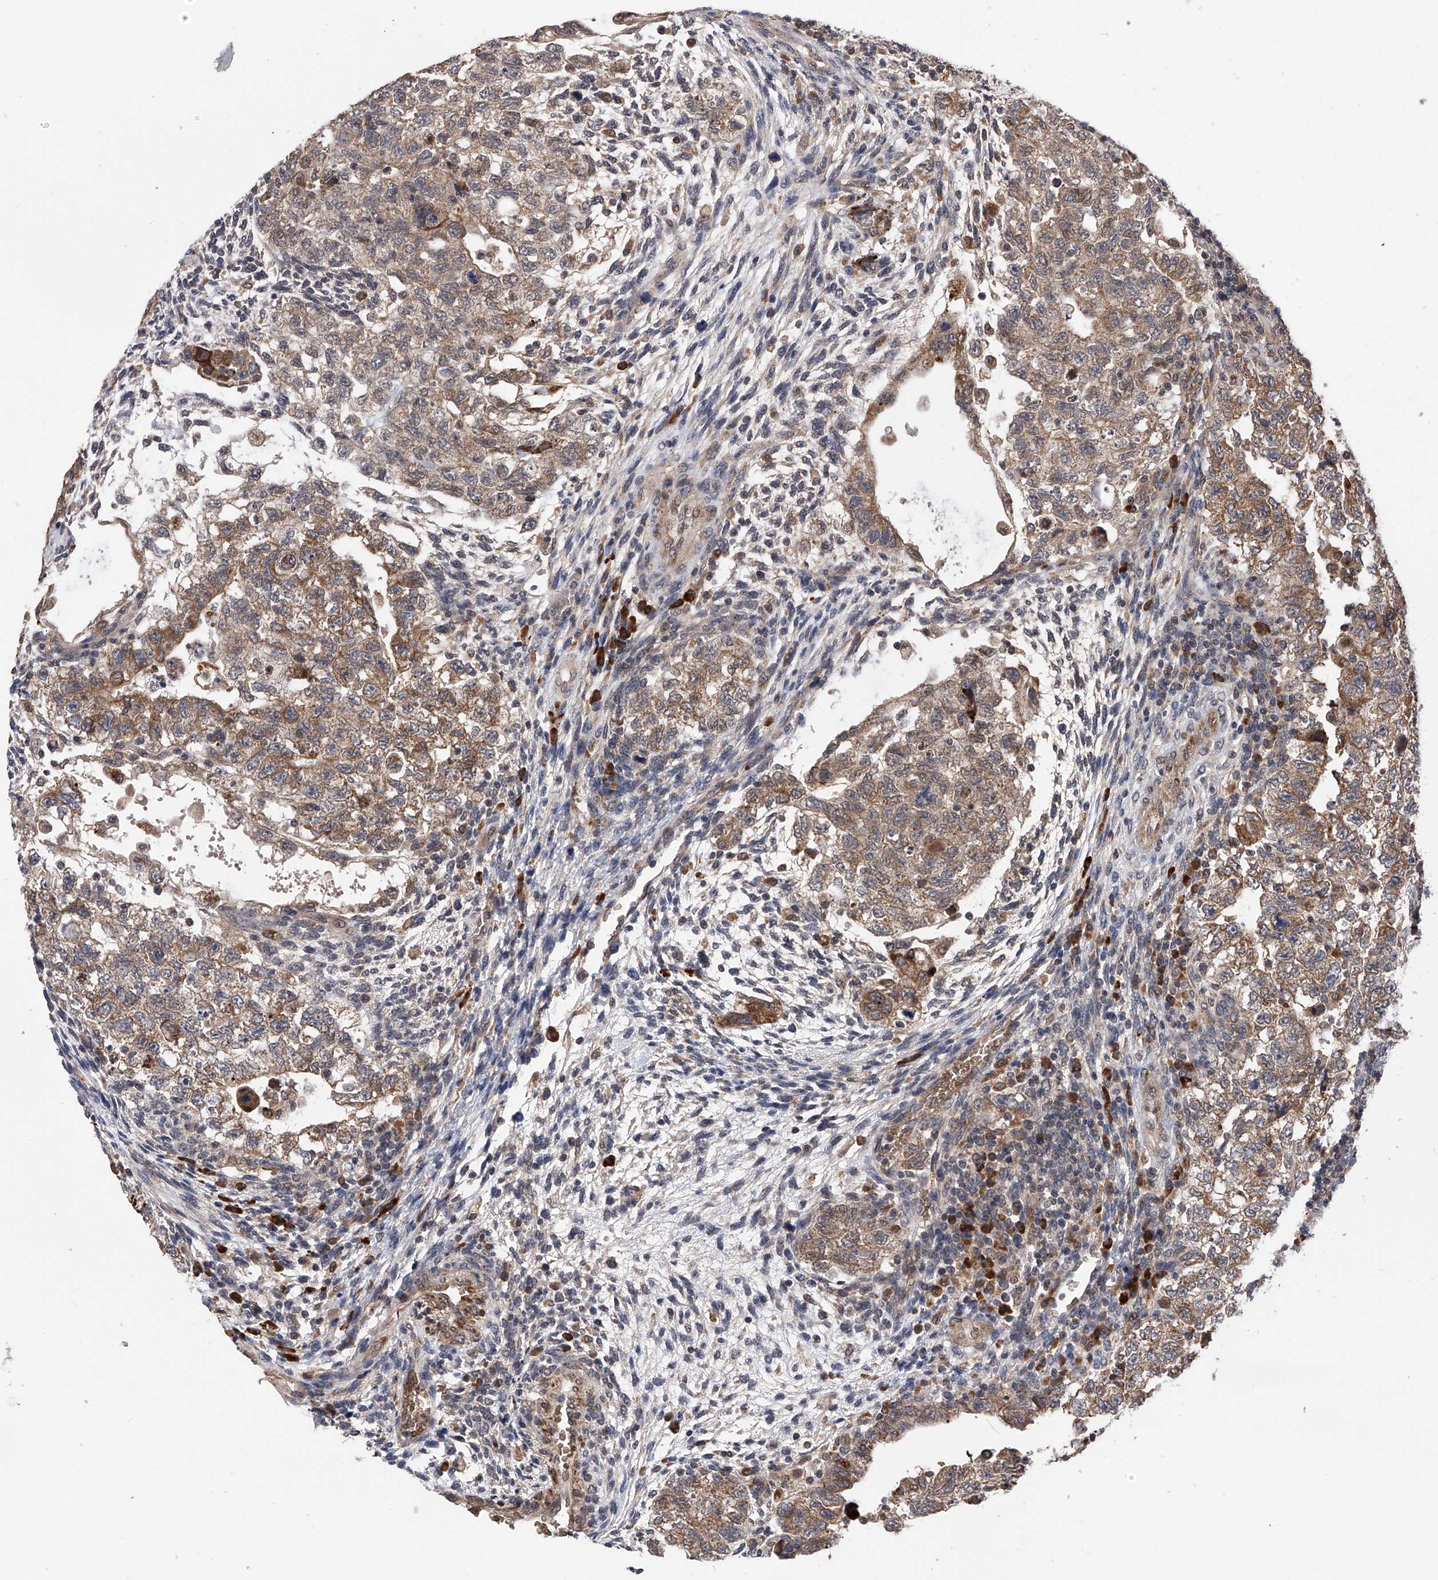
{"staining": {"intensity": "moderate", "quantity": ">75%", "location": "cytoplasmic/membranous"}, "tissue": "testis cancer", "cell_type": "Tumor cells", "image_type": "cancer", "snomed": [{"axis": "morphology", "description": "Carcinoma, Embryonal, NOS"}, {"axis": "topography", "description": "Testis"}], "caption": "Immunohistochemistry of embryonal carcinoma (testis) reveals medium levels of moderate cytoplasmic/membranous staining in approximately >75% of tumor cells.", "gene": "SPOCK1", "patient": {"sex": "male", "age": 36}}